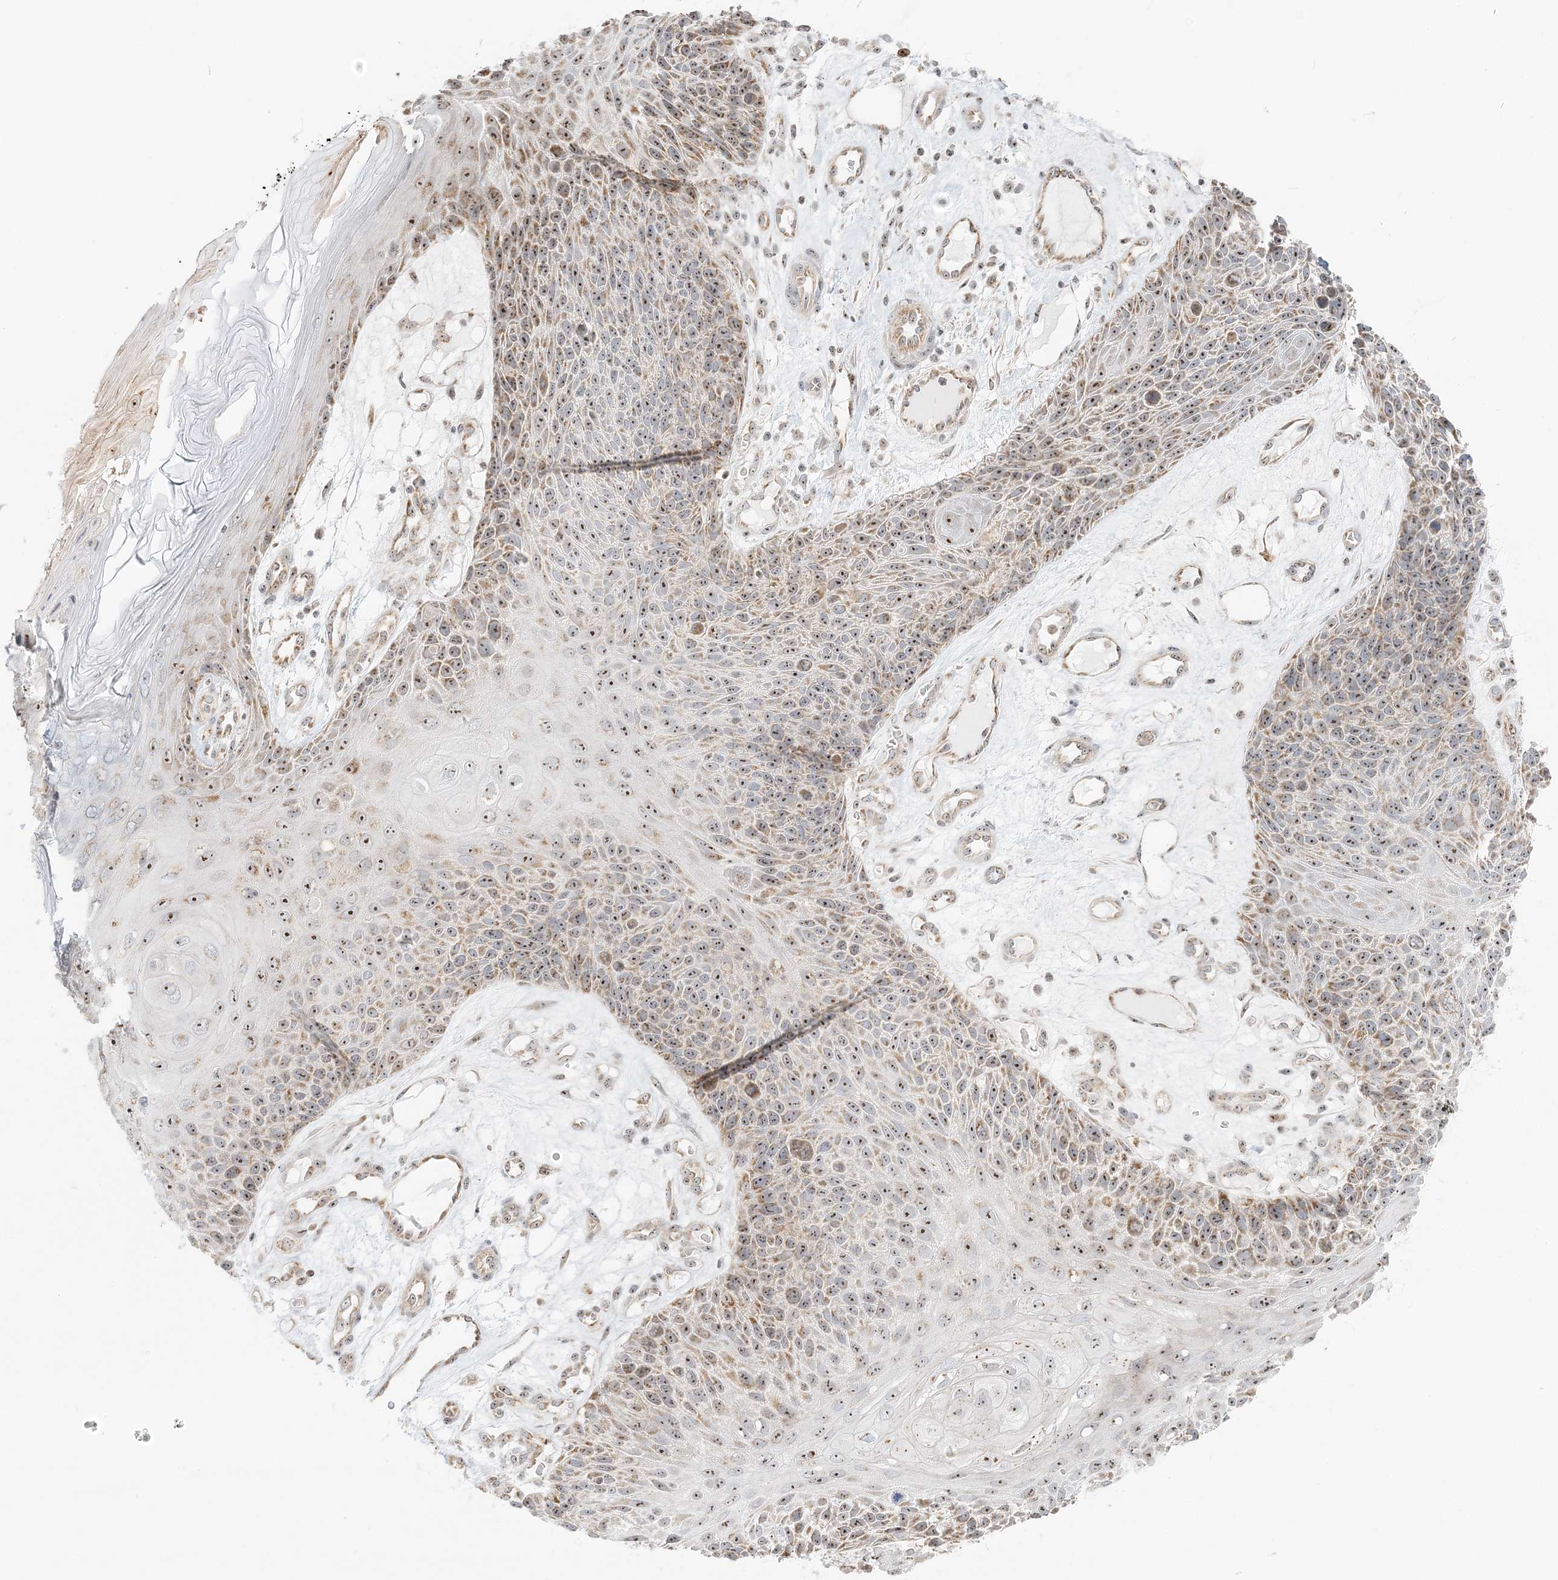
{"staining": {"intensity": "moderate", "quantity": ">75%", "location": "nuclear"}, "tissue": "skin cancer", "cell_type": "Tumor cells", "image_type": "cancer", "snomed": [{"axis": "morphology", "description": "Squamous cell carcinoma, NOS"}, {"axis": "topography", "description": "Skin"}], "caption": "A histopathology image of human skin squamous cell carcinoma stained for a protein shows moderate nuclear brown staining in tumor cells.", "gene": "UBE2F", "patient": {"sex": "female", "age": 88}}